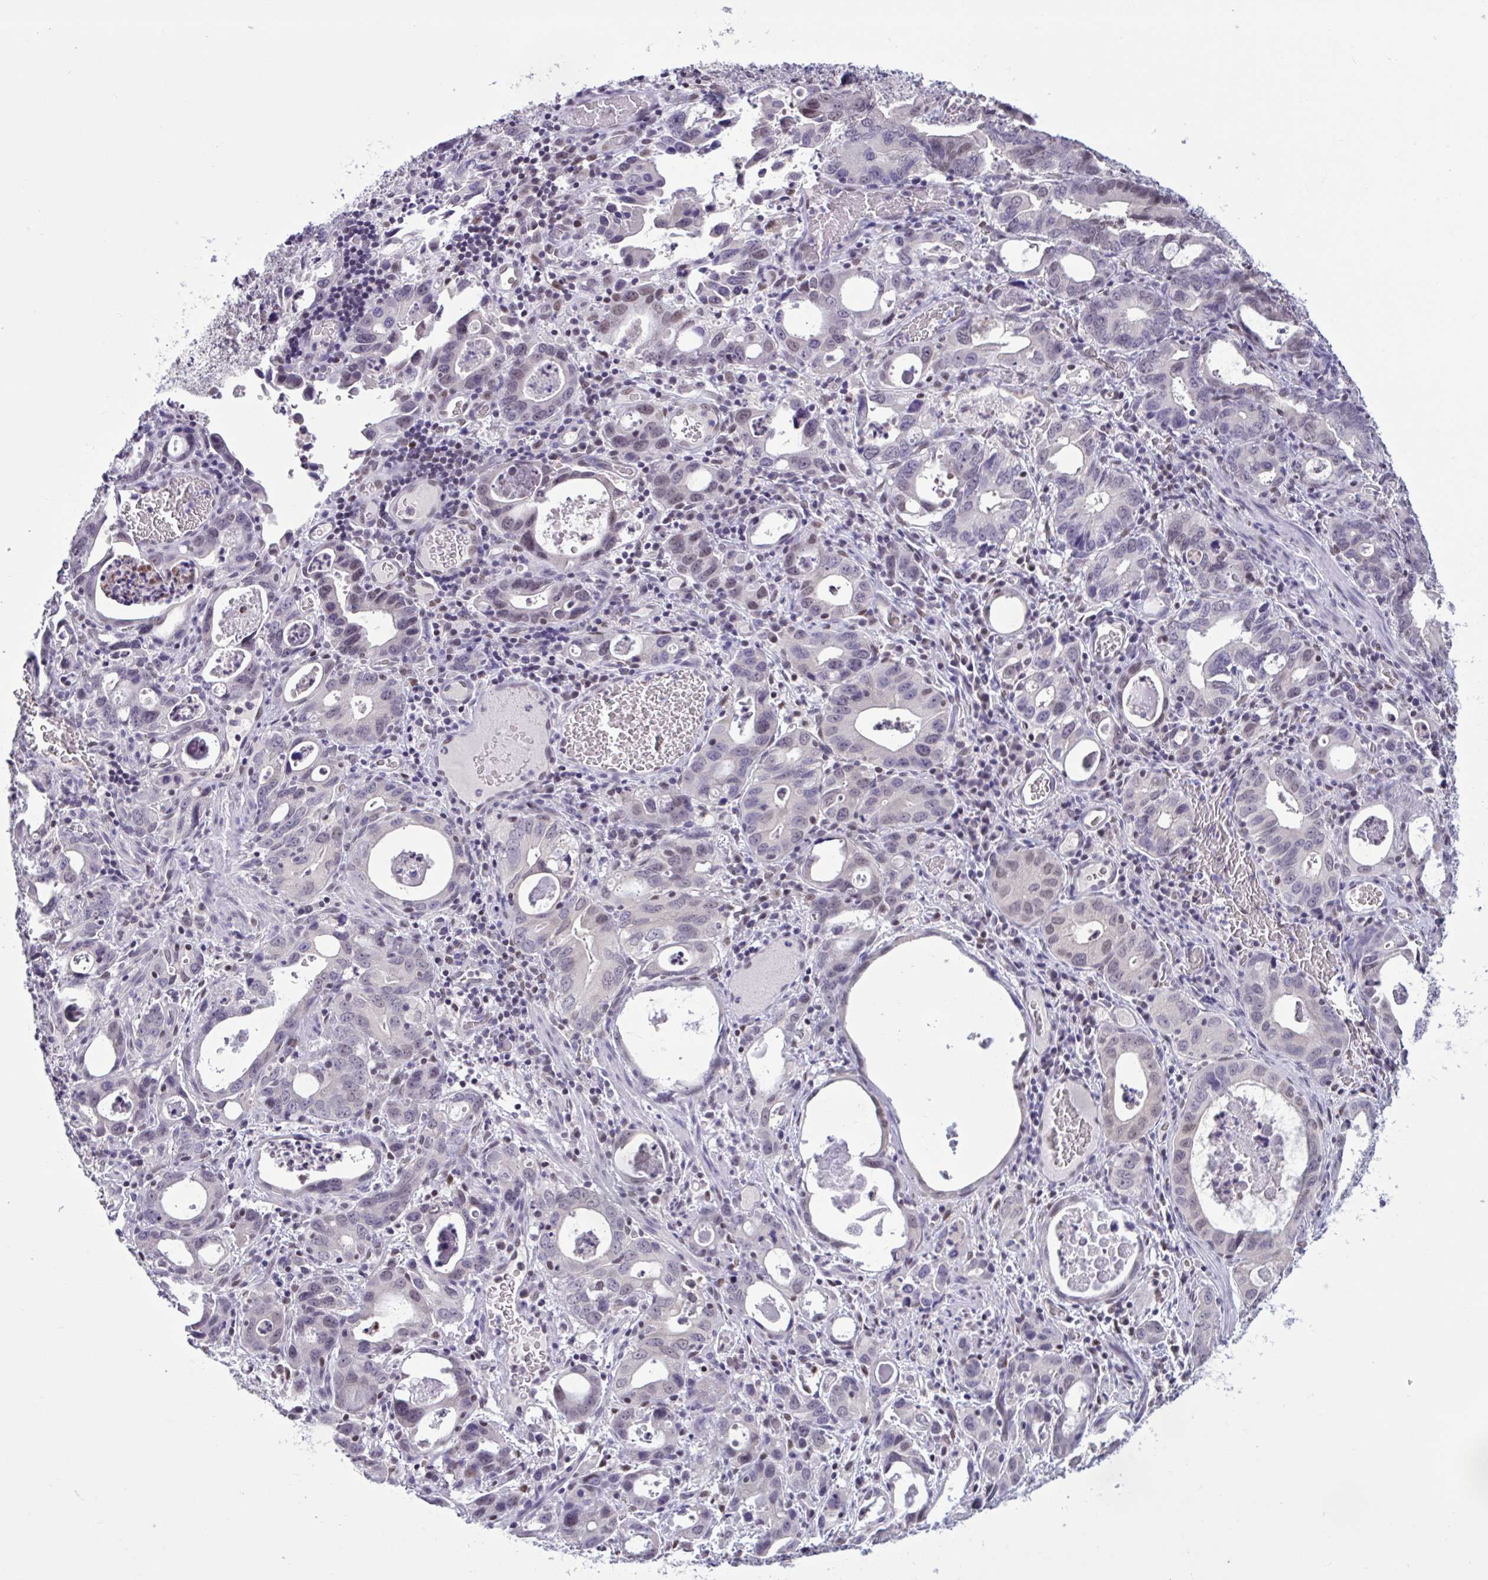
{"staining": {"intensity": "weak", "quantity": "<25%", "location": "nuclear"}, "tissue": "stomach cancer", "cell_type": "Tumor cells", "image_type": "cancer", "snomed": [{"axis": "morphology", "description": "Adenocarcinoma, NOS"}, {"axis": "topography", "description": "Stomach, upper"}], "caption": "The micrograph exhibits no significant positivity in tumor cells of adenocarcinoma (stomach). The staining was performed using DAB (3,3'-diaminobenzidine) to visualize the protein expression in brown, while the nuclei were stained in blue with hematoxylin (Magnification: 20x).", "gene": "RBL1", "patient": {"sex": "male", "age": 74}}